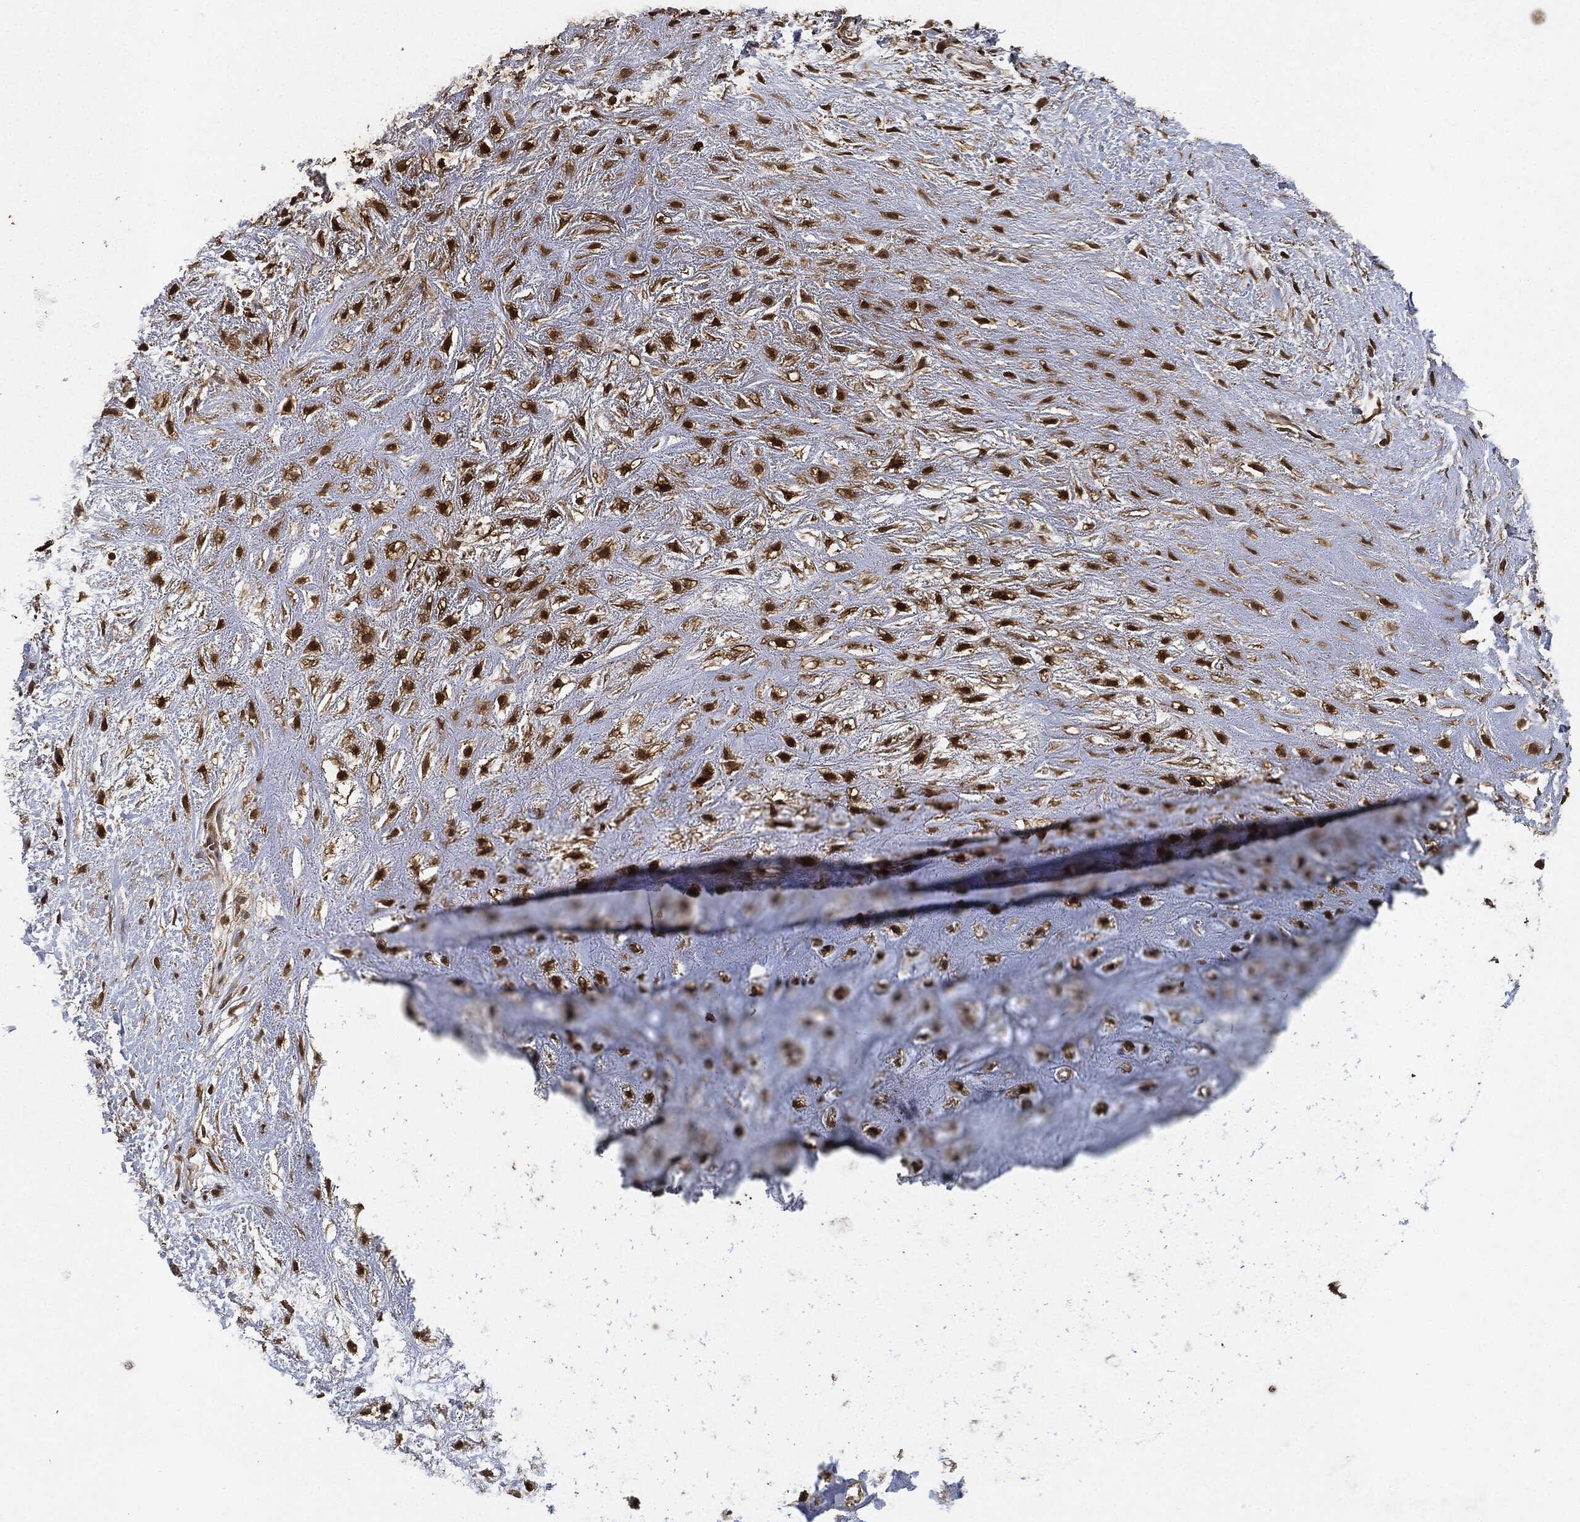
{"staining": {"intensity": "strong", "quantity": ">75%", "location": "cytoplasmic/membranous,nuclear"}, "tissue": "soft tissue", "cell_type": "Chondrocytes", "image_type": "normal", "snomed": [{"axis": "morphology", "description": "Normal tissue, NOS"}, {"axis": "morphology", "description": "Squamous cell carcinoma, NOS"}, {"axis": "topography", "description": "Cartilage tissue"}, {"axis": "topography", "description": "Head-Neck"}], "caption": "The micrograph shows staining of normal soft tissue, revealing strong cytoplasmic/membranous,nuclear protein staining (brown color) within chondrocytes.", "gene": "BRAF", "patient": {"sex": "male", "age": 62}}